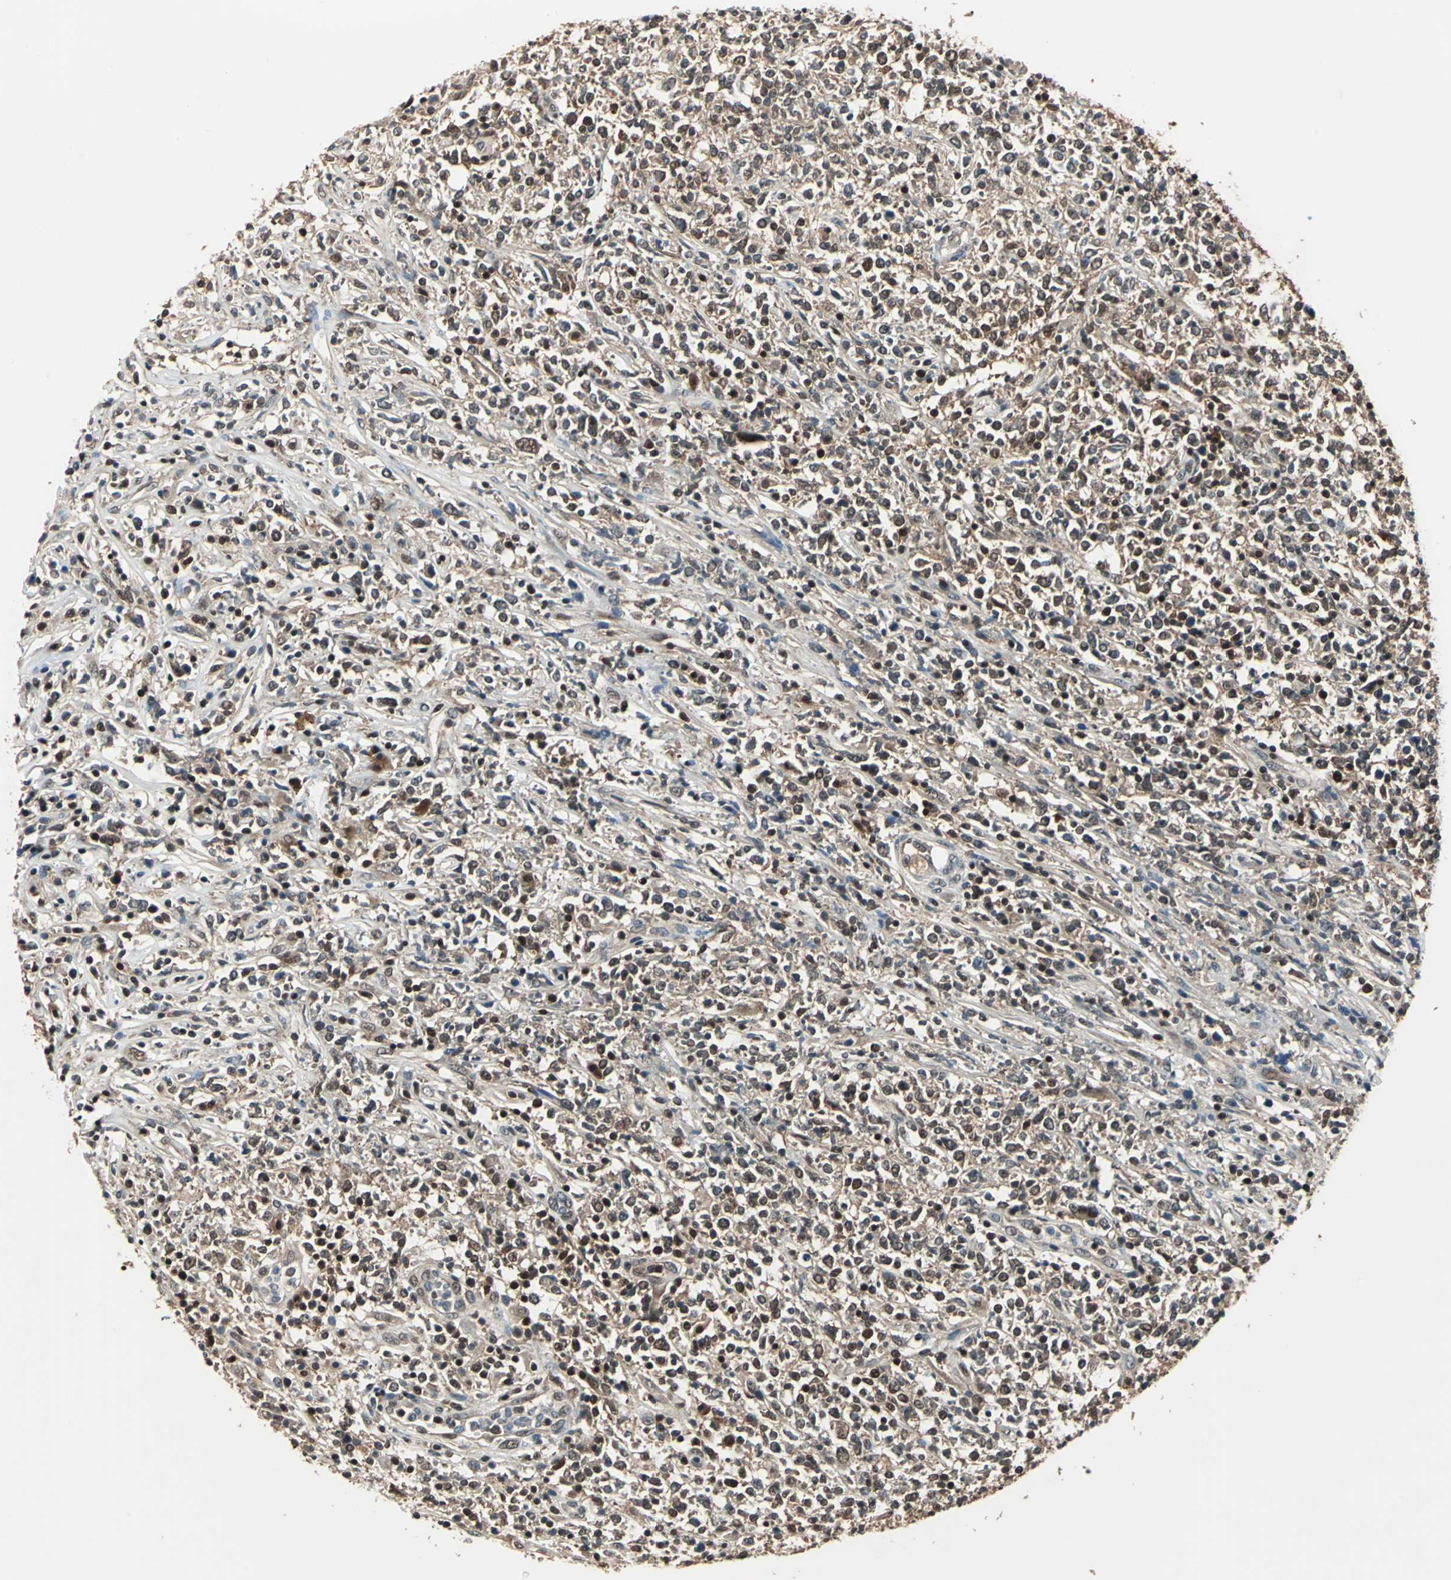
{"staining": {"intensity": "moderate", "quantity": ">75%", "location": "cytoplasmic/membranous,nuclear"}, "tissue": "lymphoma", "cell_type": "Tumor cells", "image_type": "cancer", "snomed": [{"axis": "morphology", "description": "Malignant lymphoma, non-Hodgkin's type, High grade"}, {"axis": "topography", "description": "Lymph node"}], "caption": "Human malignant lymphoma, non-Hodgkin's type (high-grade) stained with a brown dye exhibits moderate cytoplasmic/membranous and nuclear positive expression in about >75% of tumor cells.", "gene": "PSME1", "patient": {"sex": "female", "age": 84}}